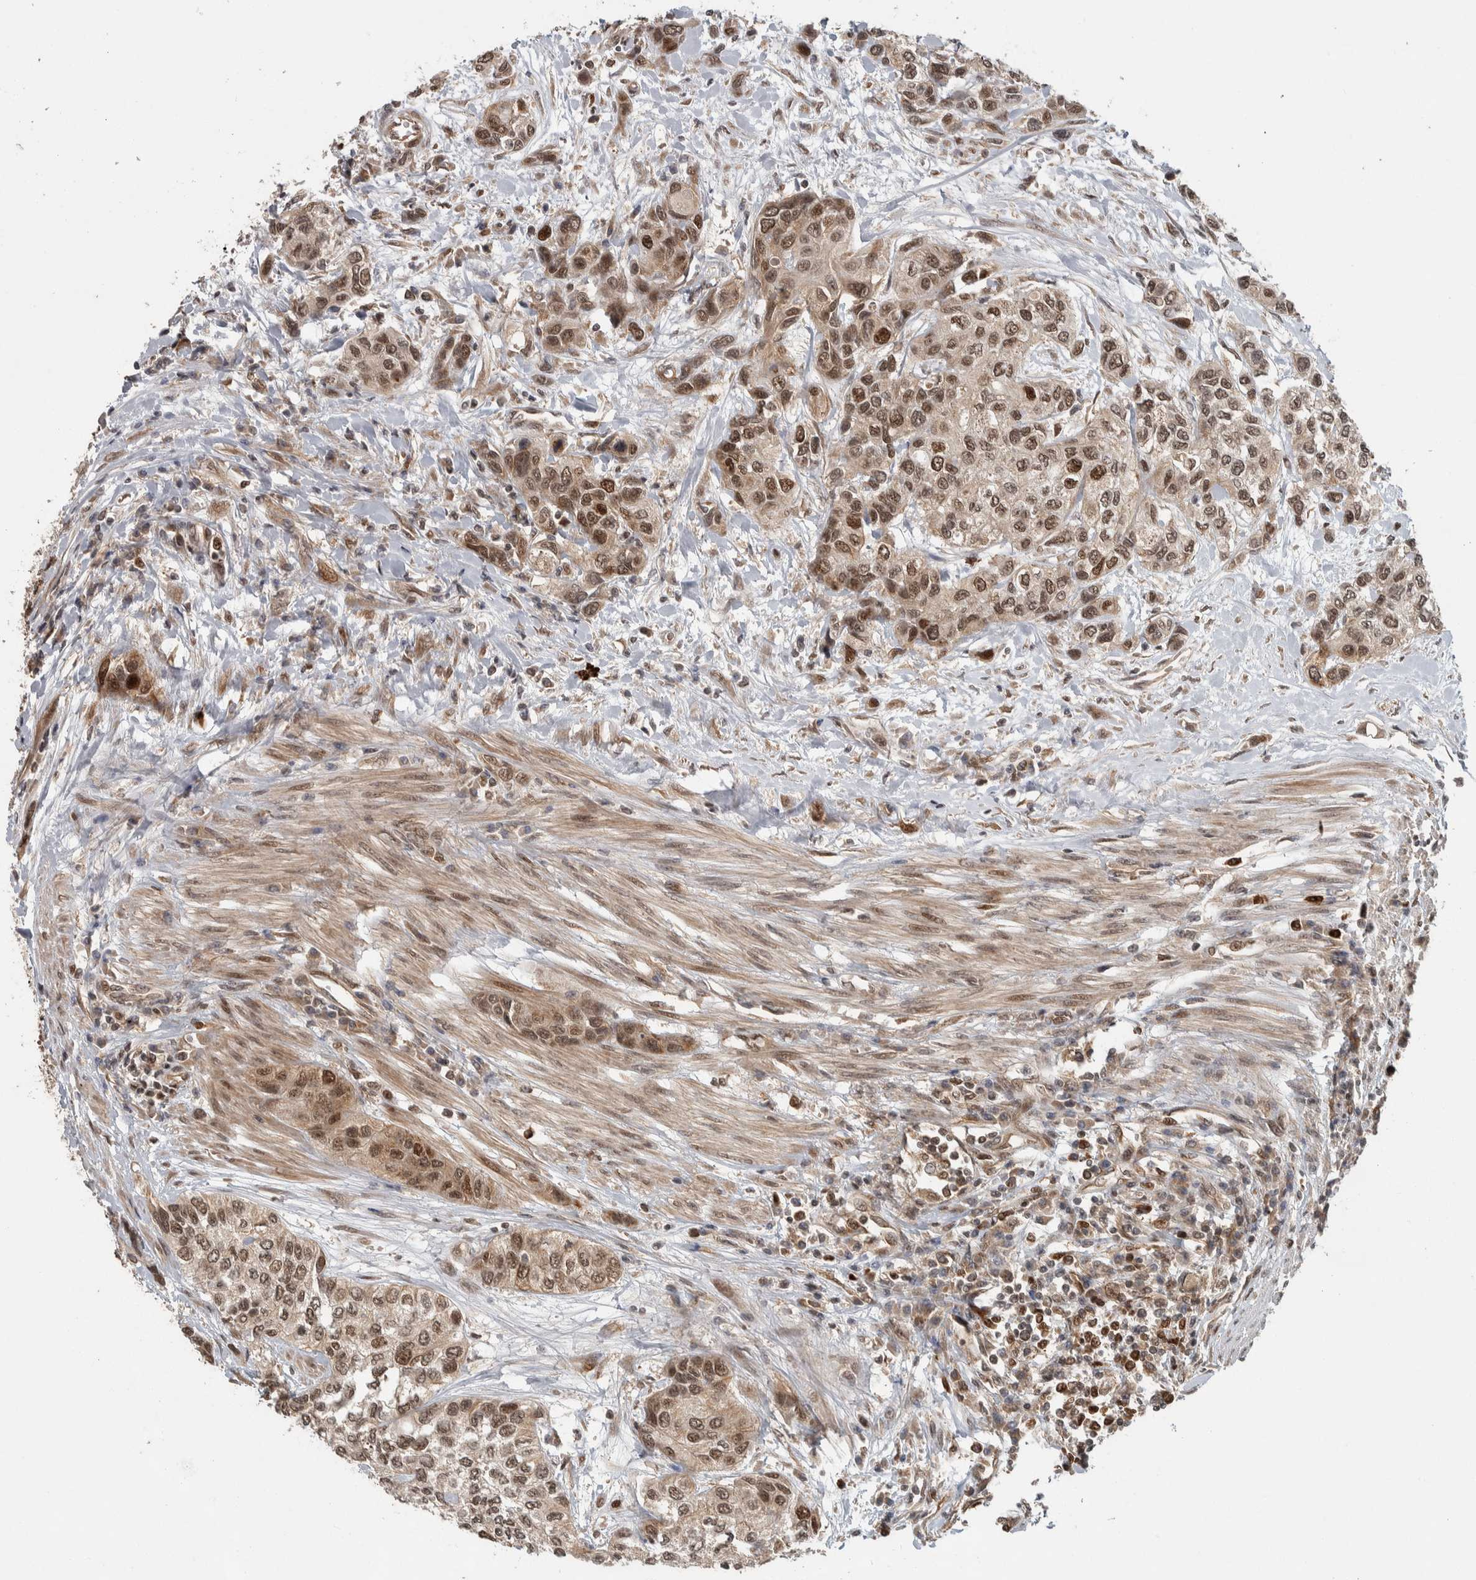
{"staining": {"intensity": "moderate", "quantity": ">75%", "location": "nuclear"}, "tissue": "urothelial cancer", "cell_type": "Tumor cells", "image_type": "cancer", "snomed": [{"axis": "morphology", "description": "Urothelial carcinoma, High grade"}, {"axis": "topography", "description": "Urinary bladder"}], "caption": "This micrograph exhibits IHC staining of human urothelial cancer, with medium moderate nuclear expression in approximately >75% of tumor cells.", "gene": "RPS6KA4", "patient": {"sex": "female", "age": 56}}